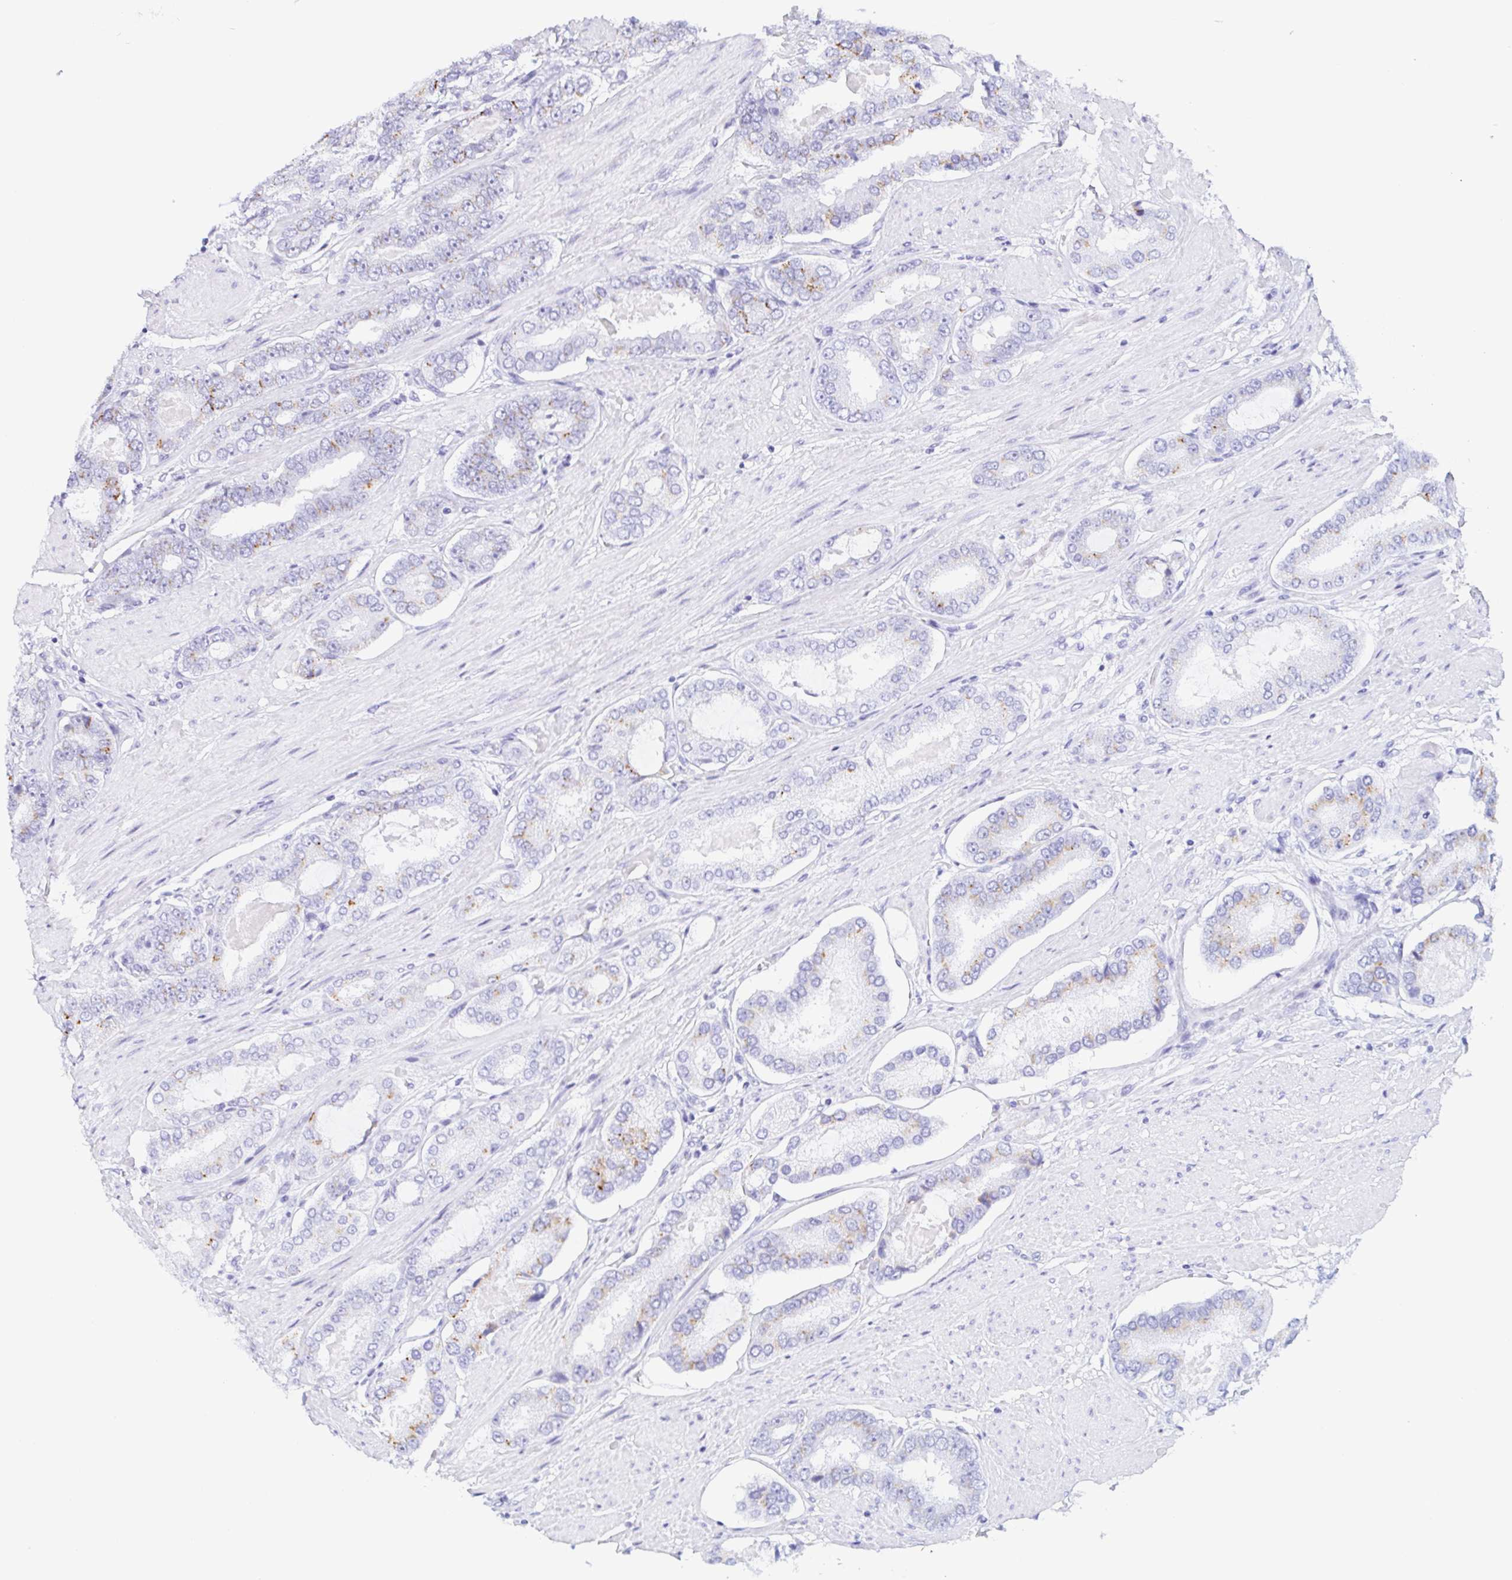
{"staining": {"intensity": "moderate", "quantity": "<25%", "location": "cytoplasmic/membranous"}, "tissue": "prostate cancer", "cell_type": "Tumor cells", "image_type": "cancer", "snomed": [{"axis": "morphology", "description": "Adenocarcinoma, High grade"}, {"axis": "topography", "description": "Prostate"}], "caption": "The photomicrograph exhibits immunohistochemical staining of prostate cancer (adenocarcinoma (high-grade)). There is moderate cytoplasmic/membranous staining is appreciated in about <25% of tumor cells.", "gene": "LDLRAD1", "patient": {"sex": "male", "age": 63}}